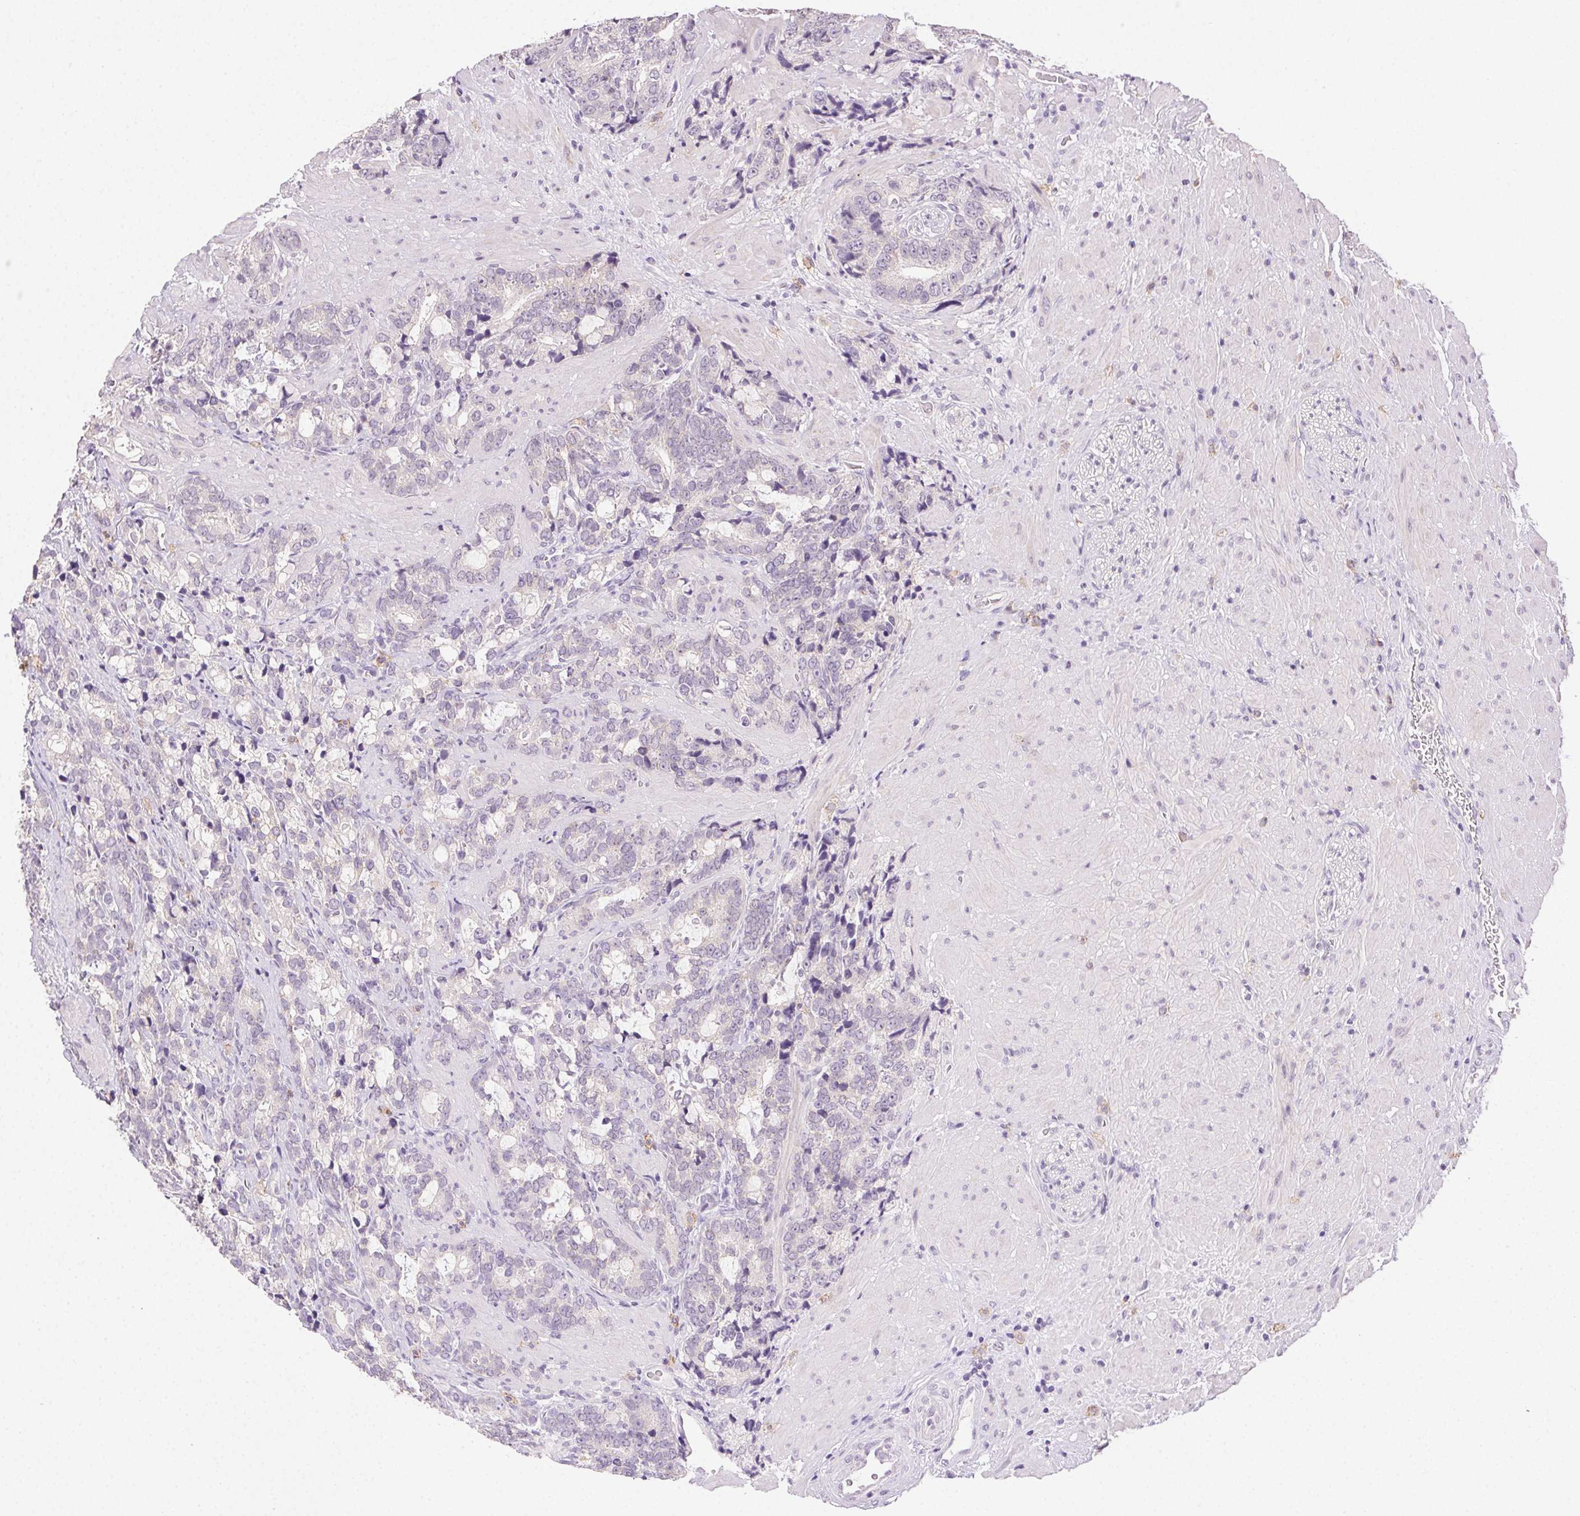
{"staining": {"intensity": "negative", "quantity": "none", "location": "none"}, "tissue": "prostate cancer", "cell_type": "Tumor cells", "image_type": "cancer", "snomed": [{"axis": "morphology", "description": "Adenocarcinoma, High grade"}, {"axis": "topography", "description": "Prostate"}], "caption": "Image shows no significant protein expression in tumor cells of high-grade adenocarcinoma (prostate).", "gene": "AKAP5", "patient": {"sex": "male", "age": 74}}